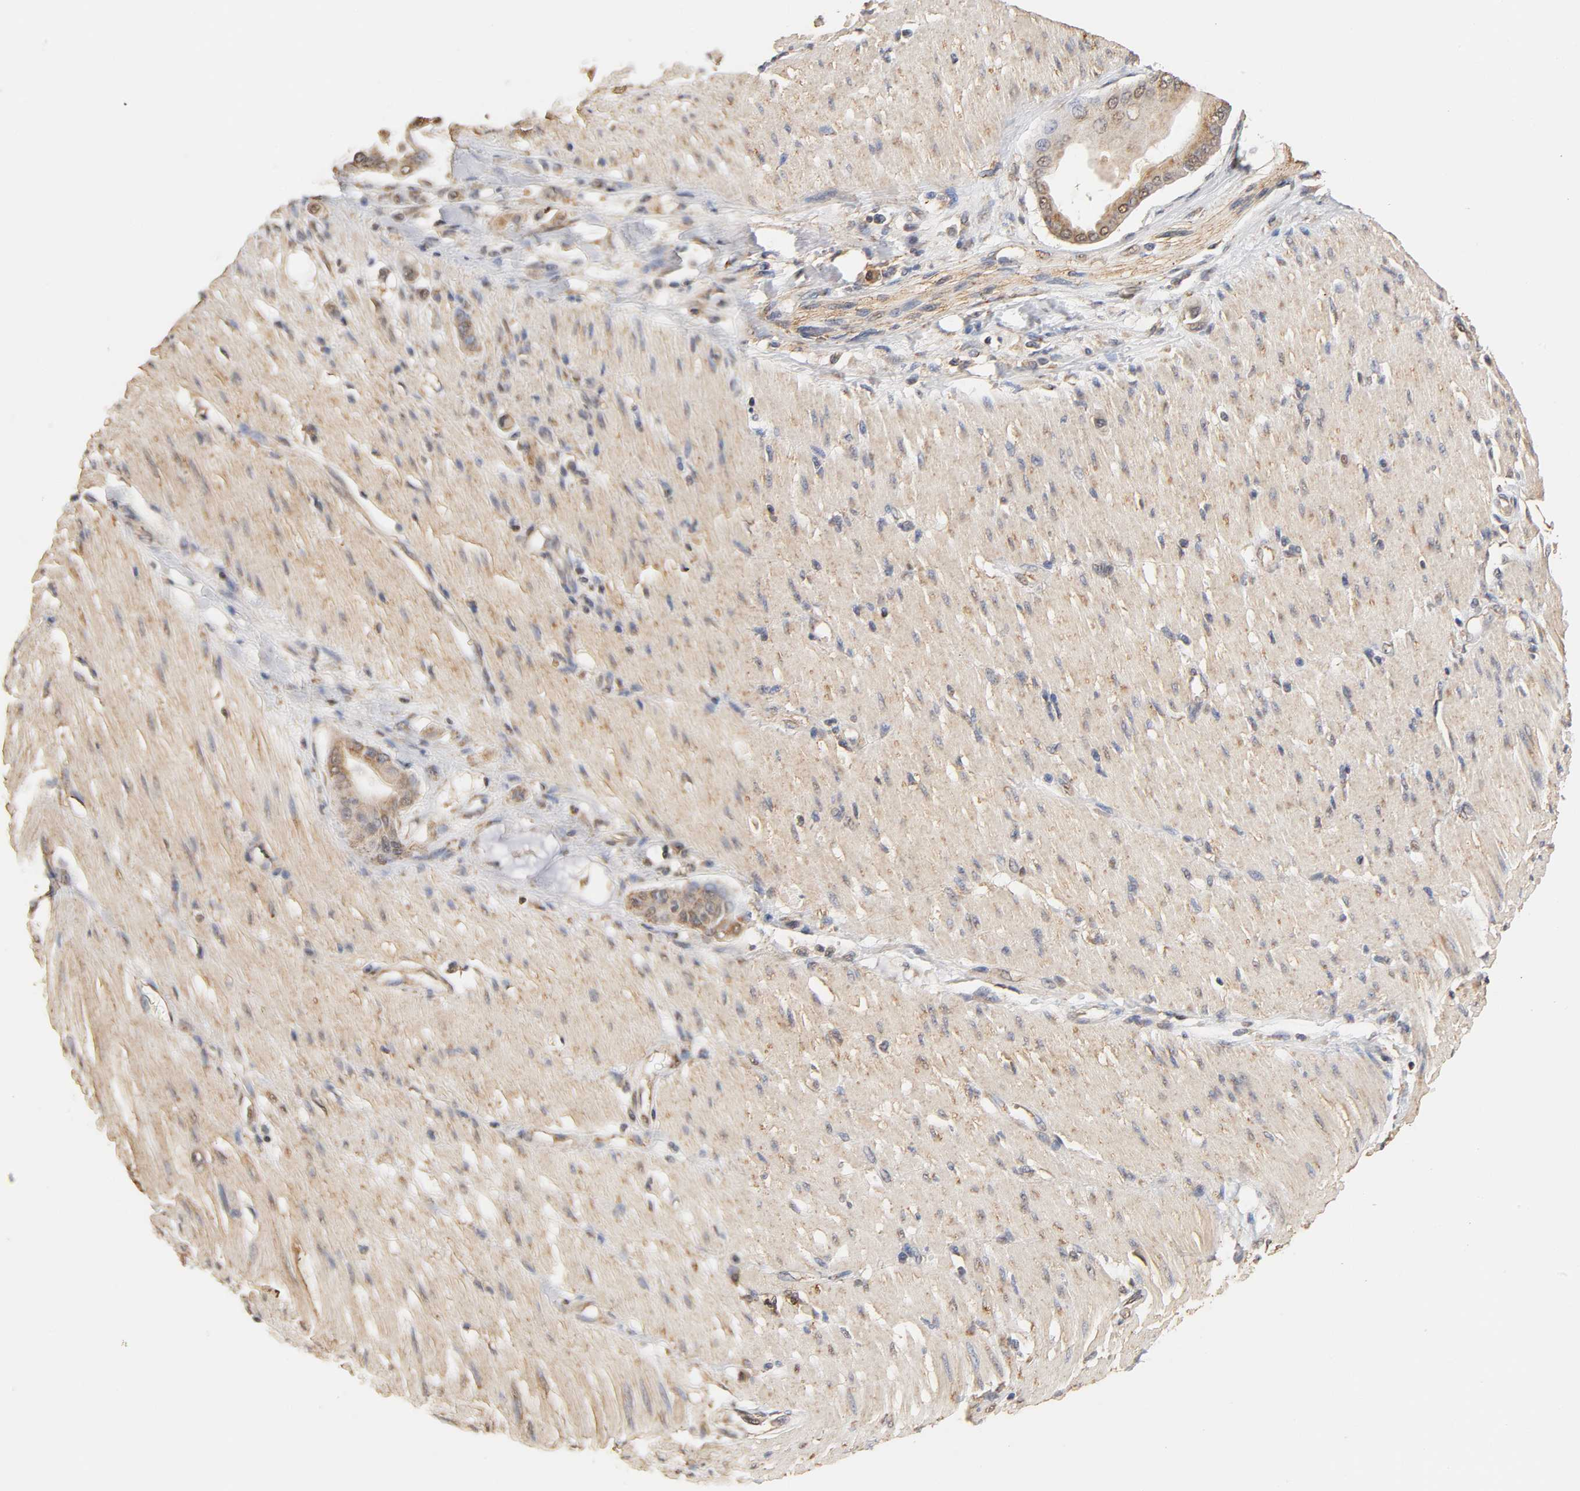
{"staining": {"intensity": "moderate", "quantity": ">75%", "location": "cytoplasmic/membranous"}, "tissue": "pancreatic cancer", "cell_type": "Tumor cells", "image_type": "cancer", "snomed": [{"axis": "morphology", "description": "Adenocarcinoma, NOS"}, {"axis": "morphology", "description": "Adenocarcinoma, metastatic, NOS"}, {"axis": "topography", "description": "Lymph node"}, {"axis": "topography", "description": "Pancreas"}, {"axis": "topography", "description": "Duodenum"}], "caption": "Pancreatic cancer tissue shows moderate cytoplasmic/membranous expression in about >75% of tumor cells, visualized by immunohistochemistry. The staining was performed using DAB, with brown indicating positive protein expression. Nuclei are stained blue with hematoxylin.", "gene": "PKN1", "patient": {"sex": "female", "age": 64}}